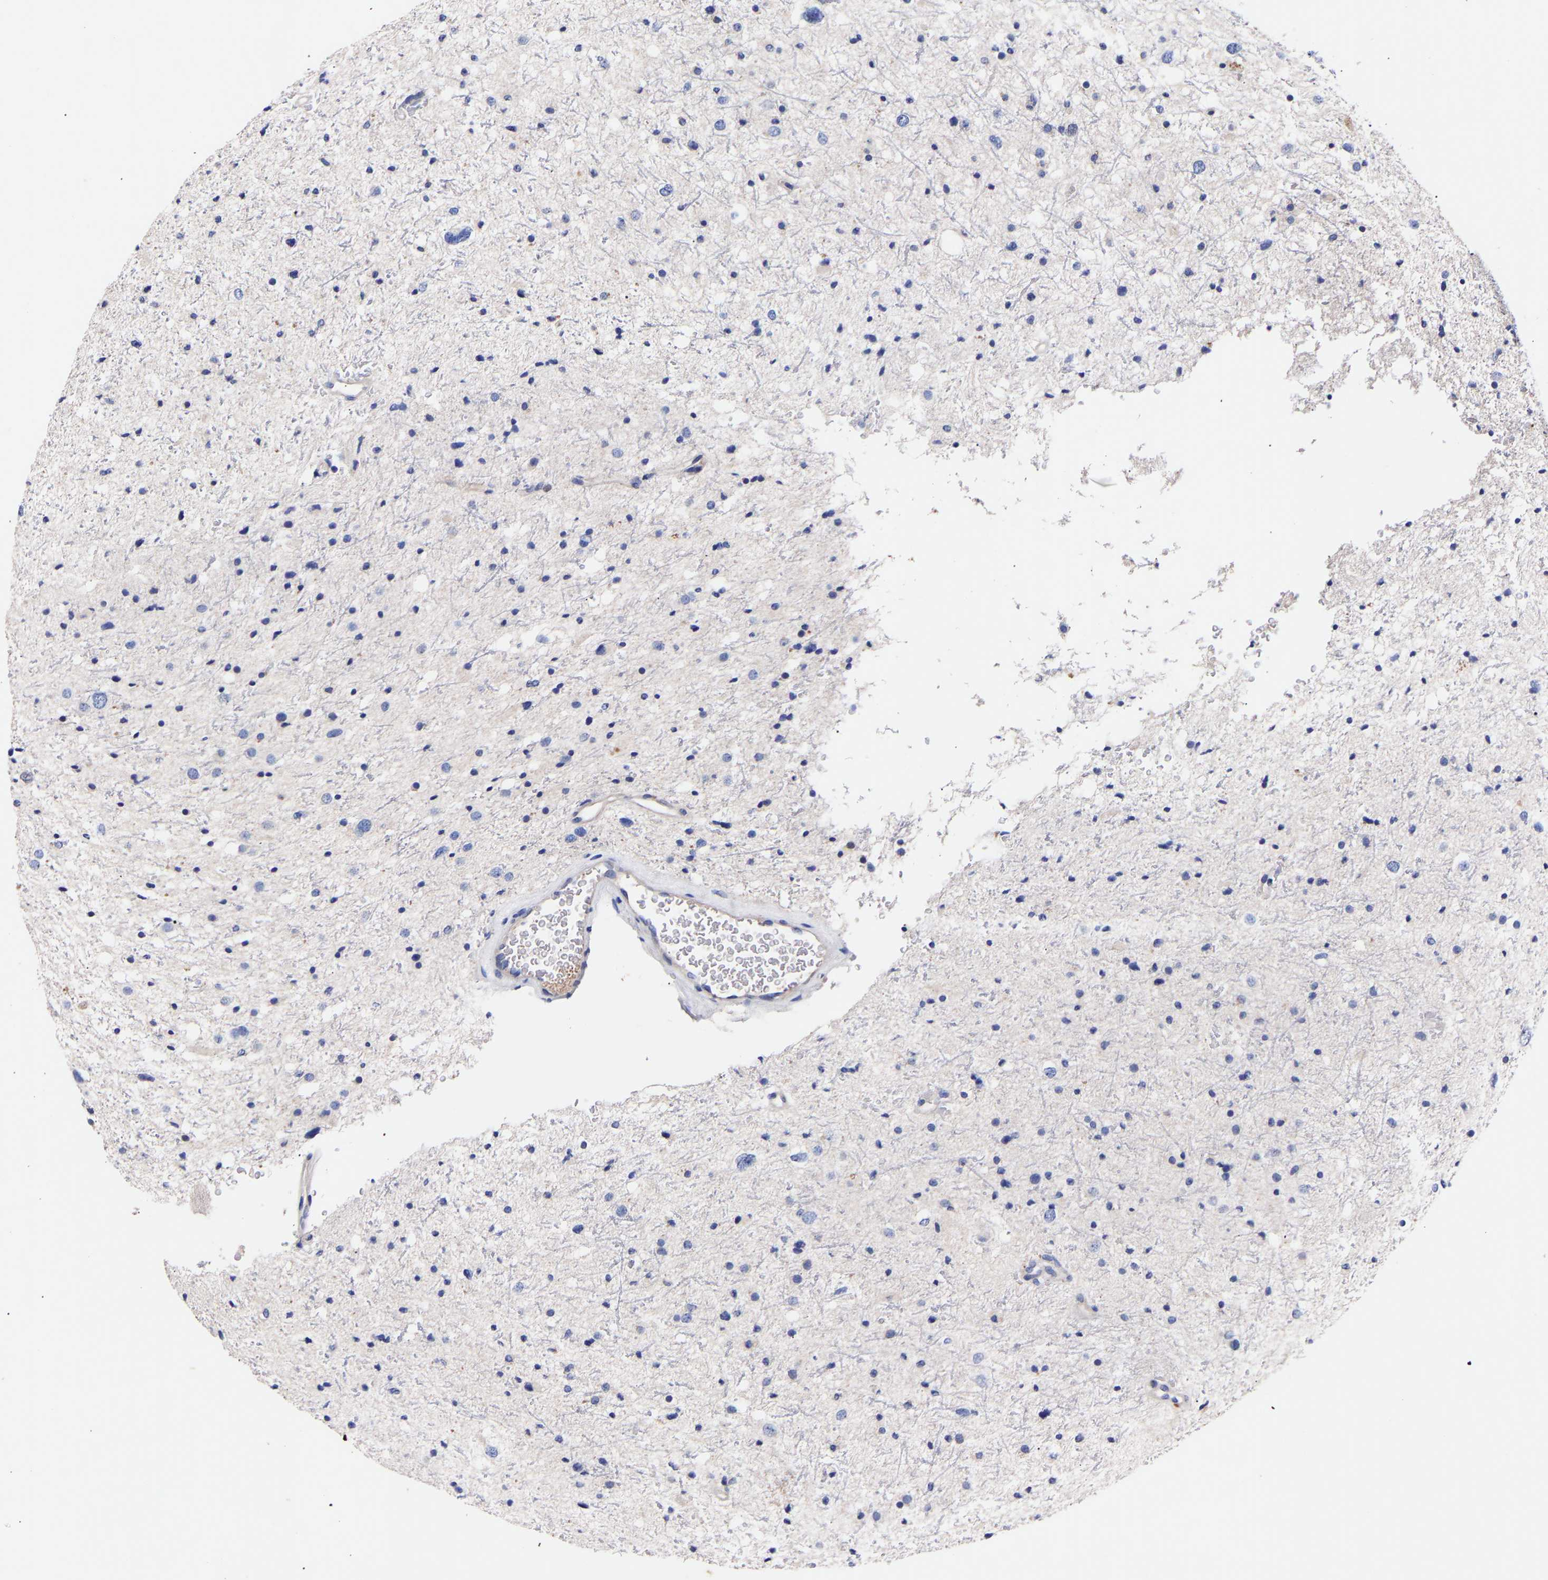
{"staining": {"intensity": "negative", "quantity": "none", "location": "none"}, "tissue": "glioma", "cell_type": "Tumor cells", "image_type": "cancer", "snomed": [{"axis": "morphology", "description": "Glioma, malignant, Low grade"}, {"axis": "topography", "description": "Brain"}], "caption": "This is a micrograph of IHC staining of malignant glioma (low-grade), which shows no staining in tumor cells.", "gene": "SEM1", "patient": {"sex": "female", "age": 37}}